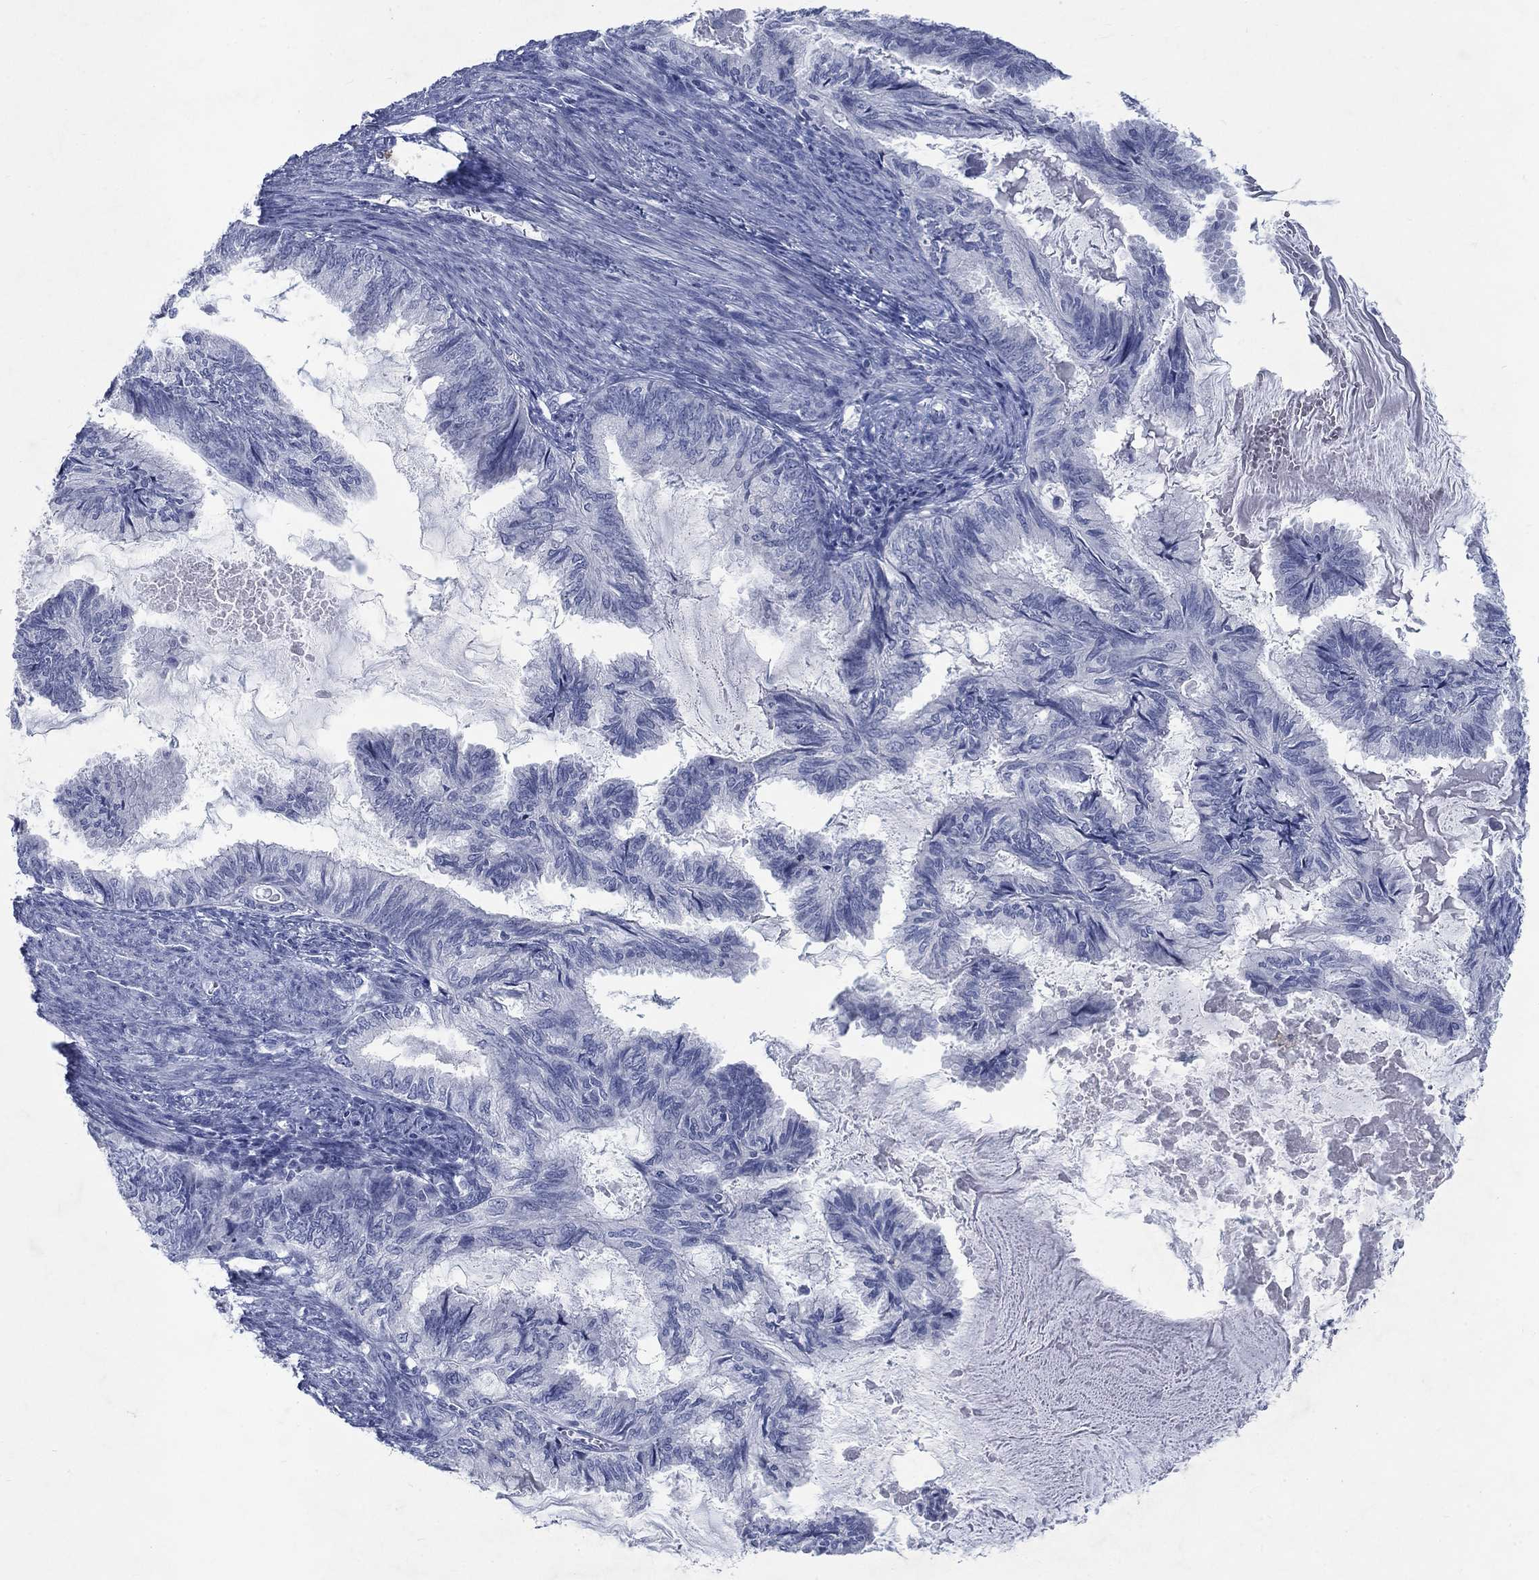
{"staining": {"intensity": "negative", "quantity": "none", "location": "none"}, "tissue": "endometrial cancer", "cell_type": "Tumor cells", "image_type": "cancer", "snomed": [{"axis": "morphology", "description": "Adenocarcinoma, NOS"}, {"axis": "topography", "description": "Endometrium"}], "caption": "A micrograph of endometrial cancer stained for a protein demonstrates no brown staining in tumor cells.", "gene": "RFTN2", "patient": {"sex": "female", "age": 86}}